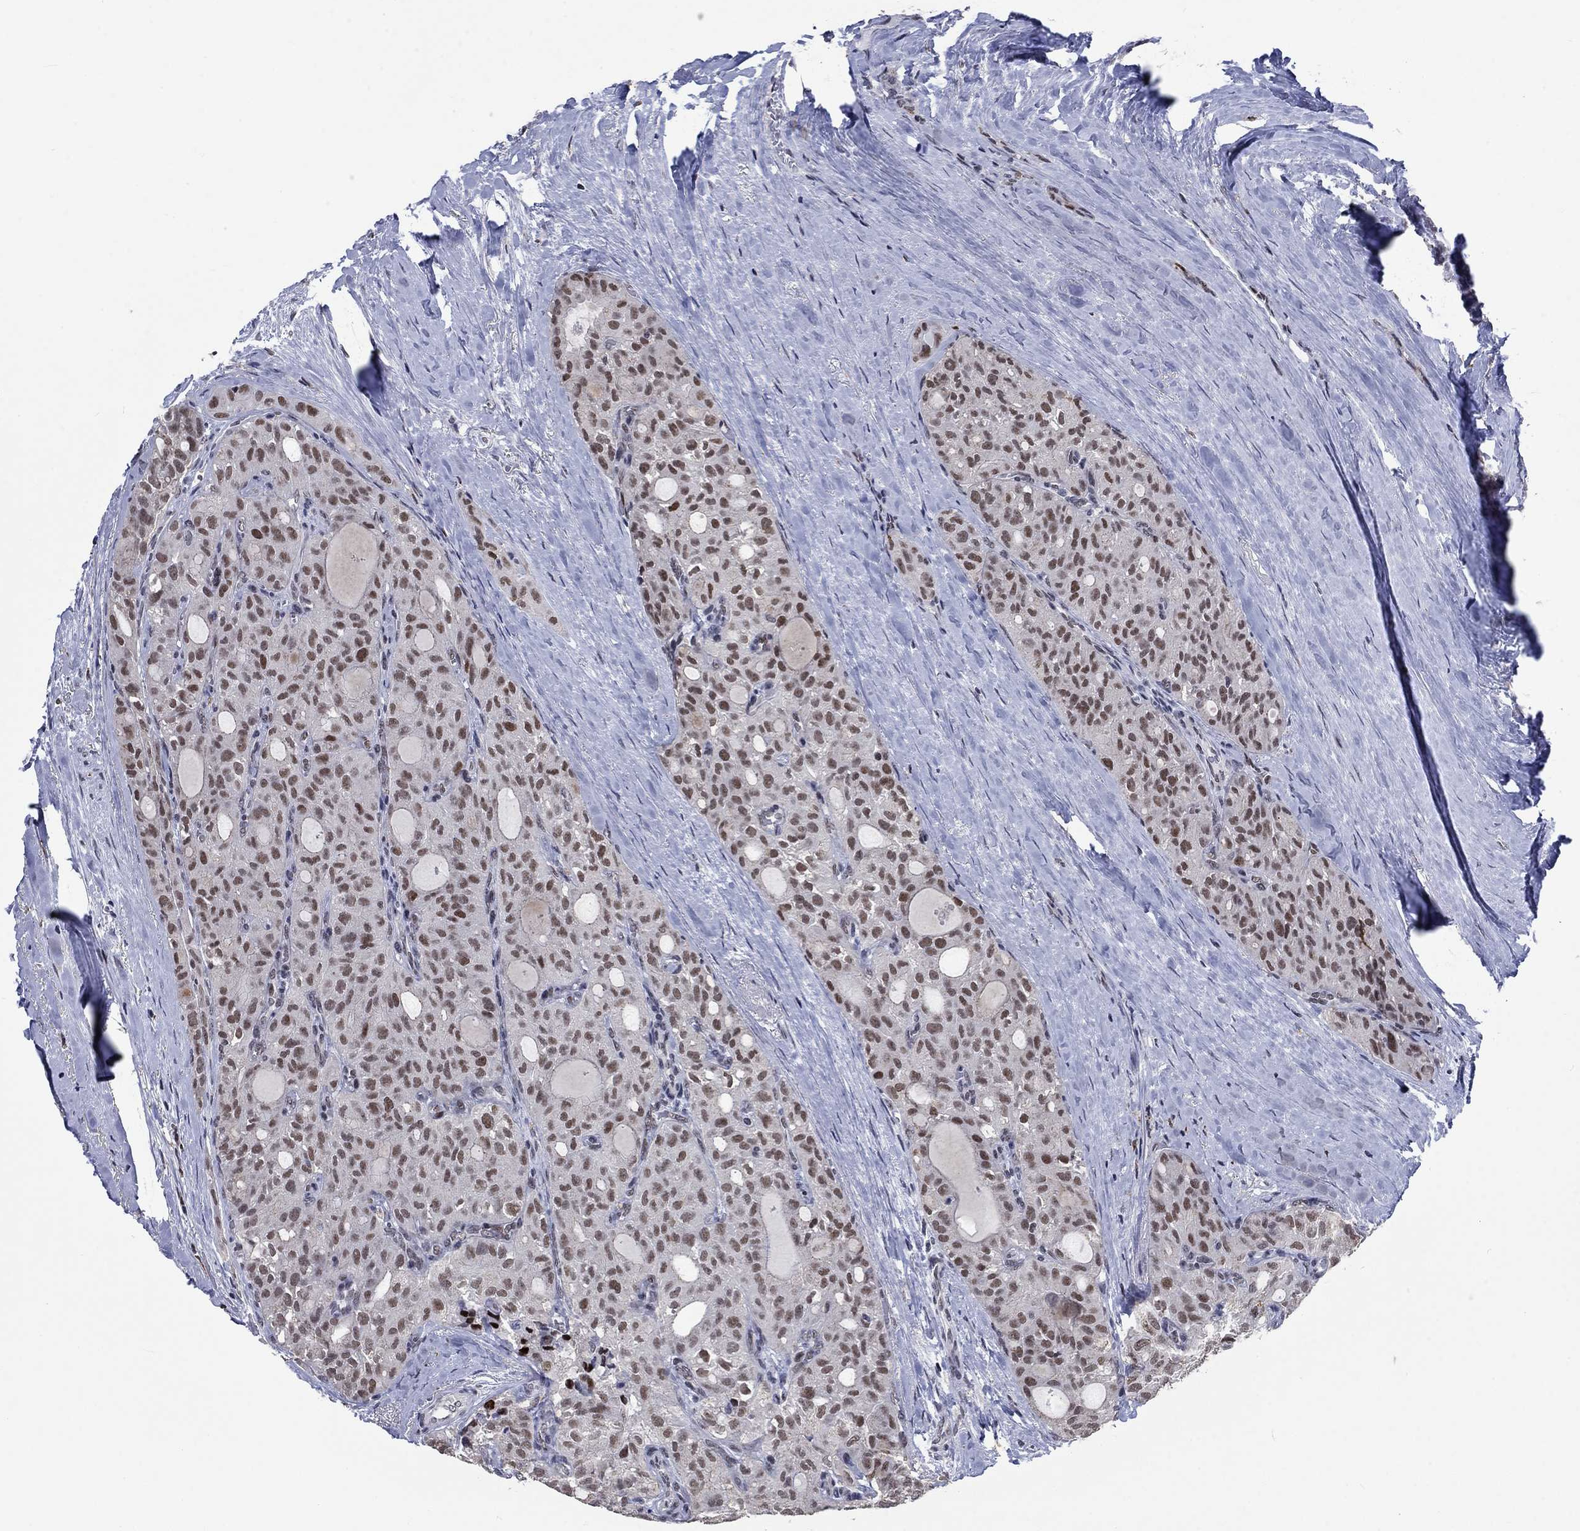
{"staining": {"intensity": "moderate", "quantity": ">75%", "location": "nuclear"}, "tissue": "thyroid cancer", "cell_type": "Tumor cells", "image_type": "cancer", "snomed": [{"axis": "morphology", "description": "Follicular adenoma carcinoma, NOS"}, {"axis": "topography", "description": "Thyroid gland"}], "caption": "Thyroid follicular adenoma carcinoma tissue reveals moderate nuclear positivity in approximately >75% of tumor cells (DAB IHC with brightfield microscopy, high magnification).", "gene": "HCFC1", "patient": {"sex": "male", "age": 75}}